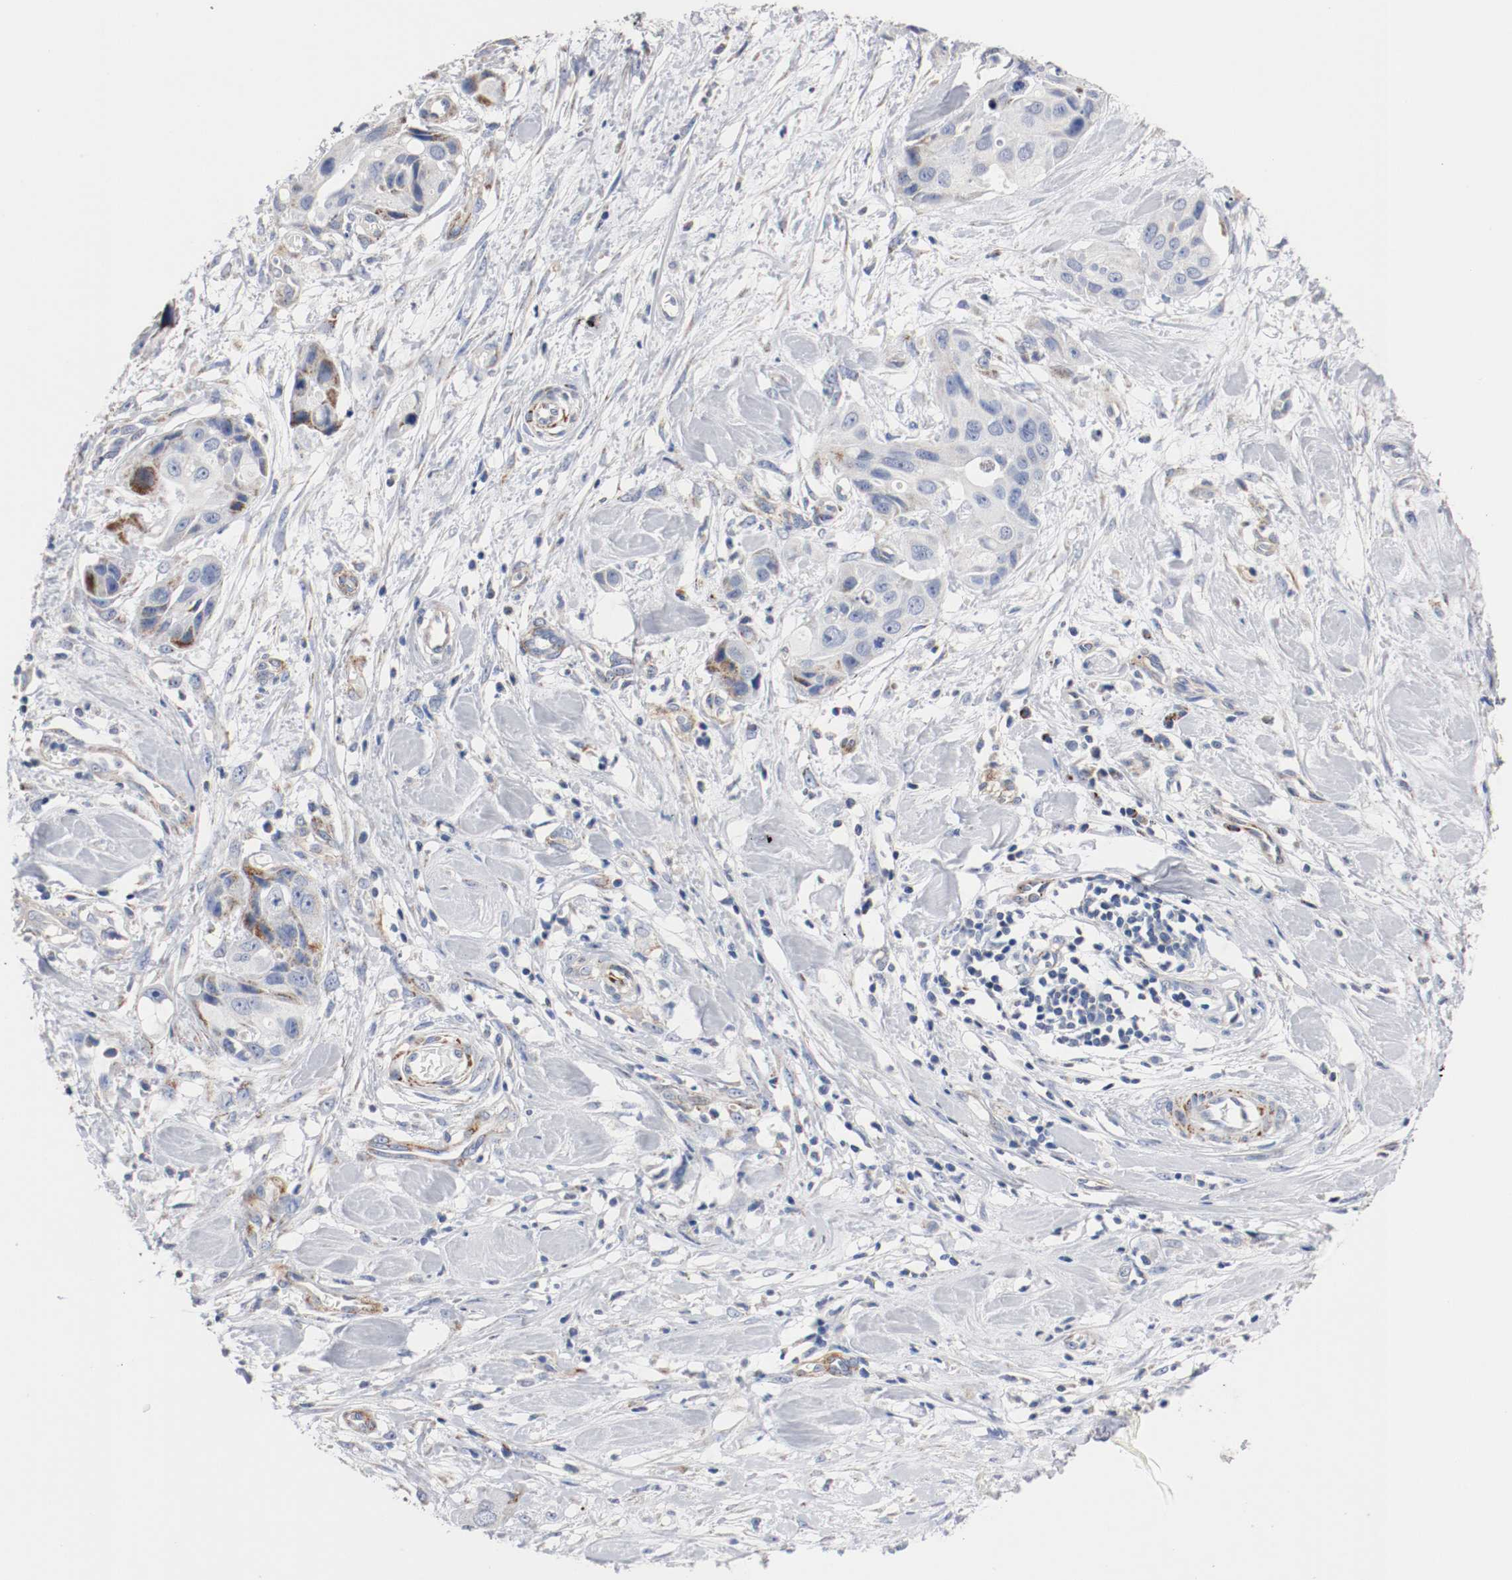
{"staining": {"intensity": "moderate", "quantity": "25%-75%", "location": "cytoplasmic/membranous"}, "tissue": "pancreatic cancer", "cell_type": "Tumor cells", "image_type": "cancer", "snomed": [{"axis": "morphology", "description": "Adenocarcinoma, NOS"}, {"axis": "topography", "description": "Pancreas"}], "caption": "Pancreatic cancer stained with IHC exhibits moderate cytoplasmic/membranous staining in about 25%-75% of tumor cells. (DAB (3,3'-diaminobenzidine) IHC with brightfield microscopy, high magnification).", "gene": "TUBD1", "patient": {"sex": "female", "age": 60}}